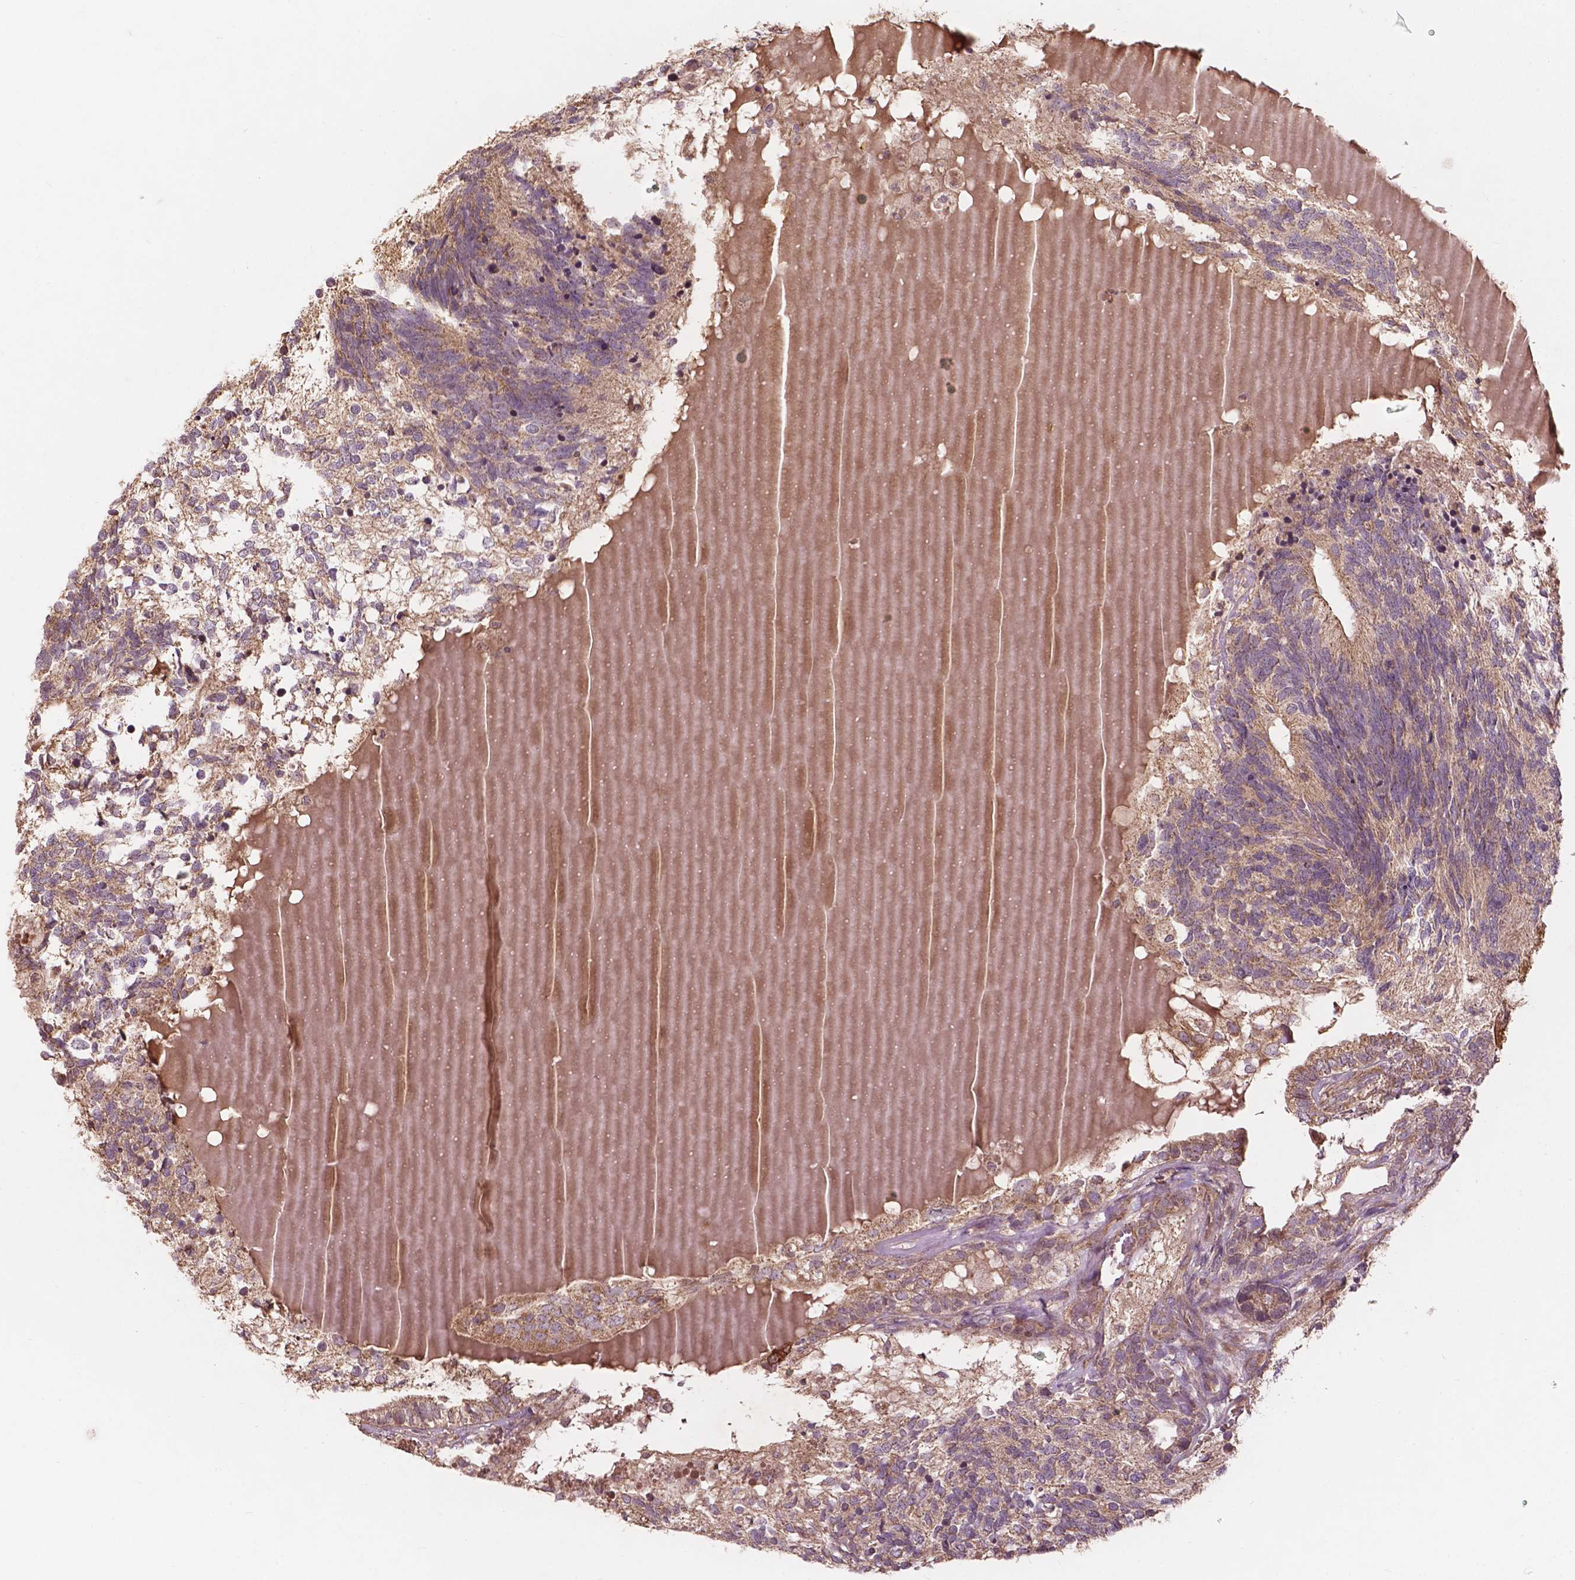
{"staining": {"intensity": "moderate", "quantity": "25%-75%", "location": "cytoplasmic/membranous"}, "tissue": "testis cancer", "cell_type": "Tumor cells", "image_type": "cancer", "snomed": [{"axis": "morphology", "description": "Seminoma, NOS"}, {"axis": "morphology", "description": "Carcinoma, Embryonal, NOS"}, {"axis": "topography", "description": "Testis"}], "caption": "The immunohistochemical stain highlights moderate cytoplasmic/membranous expression in tumor cells of testis cancer tissue.", "gene": "CDC42BPA", "patient": {"sex": "male", "age": 41}}